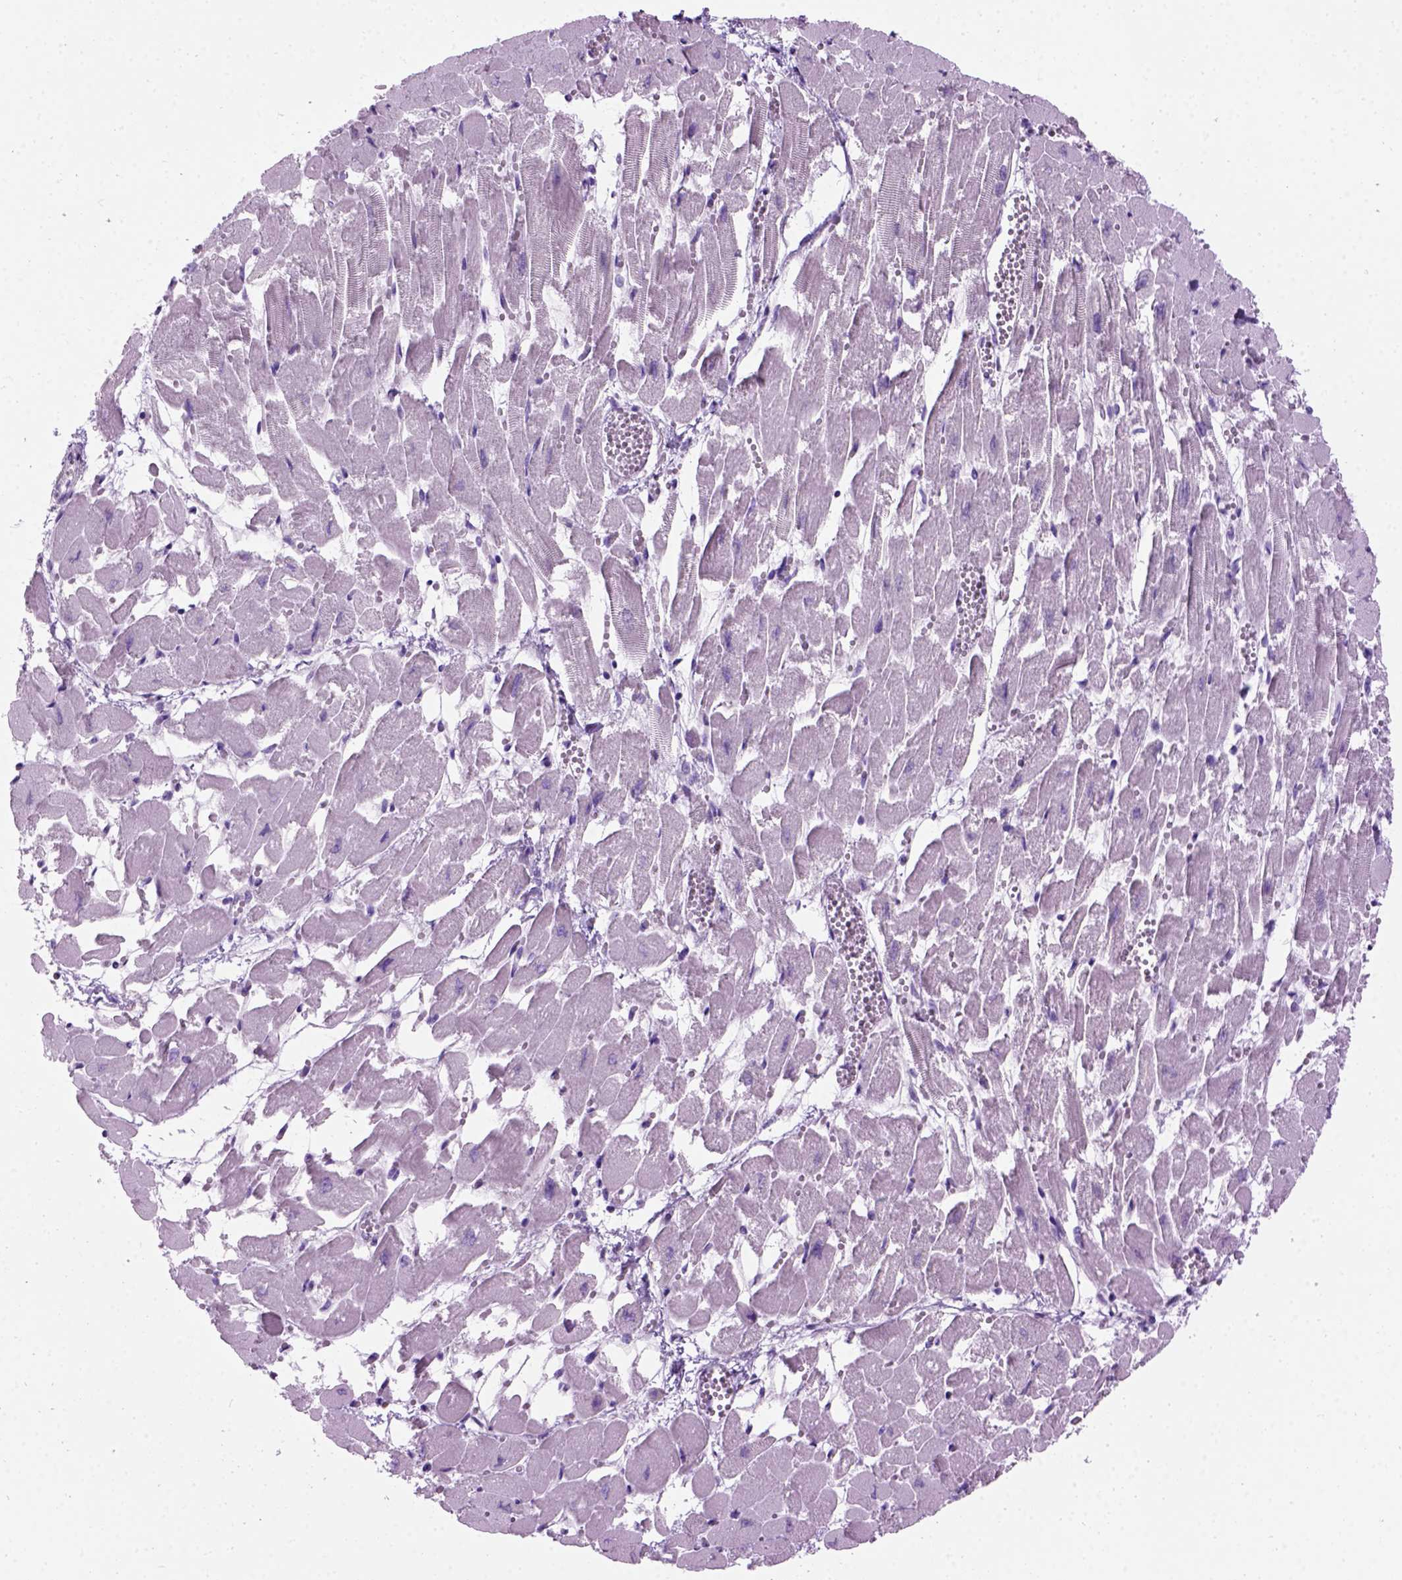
{"staining": {"intensity": "negative", "quantity": "none", "location": "none"}, "tissue": "heart muscle", "cell_type": "Cardiomyocytes", "image_type": "normal", "snomed": [{"axis": "morphology", "description": "Normal tissue, NOS"}, {"axis": "topography", "description": "Heart"}], "caption": "Immunohistochemistry photomicrograph of unremarkable human heart muscle stained for a protein (brown), which shows no positivity in cardiomyocytes.", "gene": "GABRB2", "patient": {"sex": "female", "age": 52}}